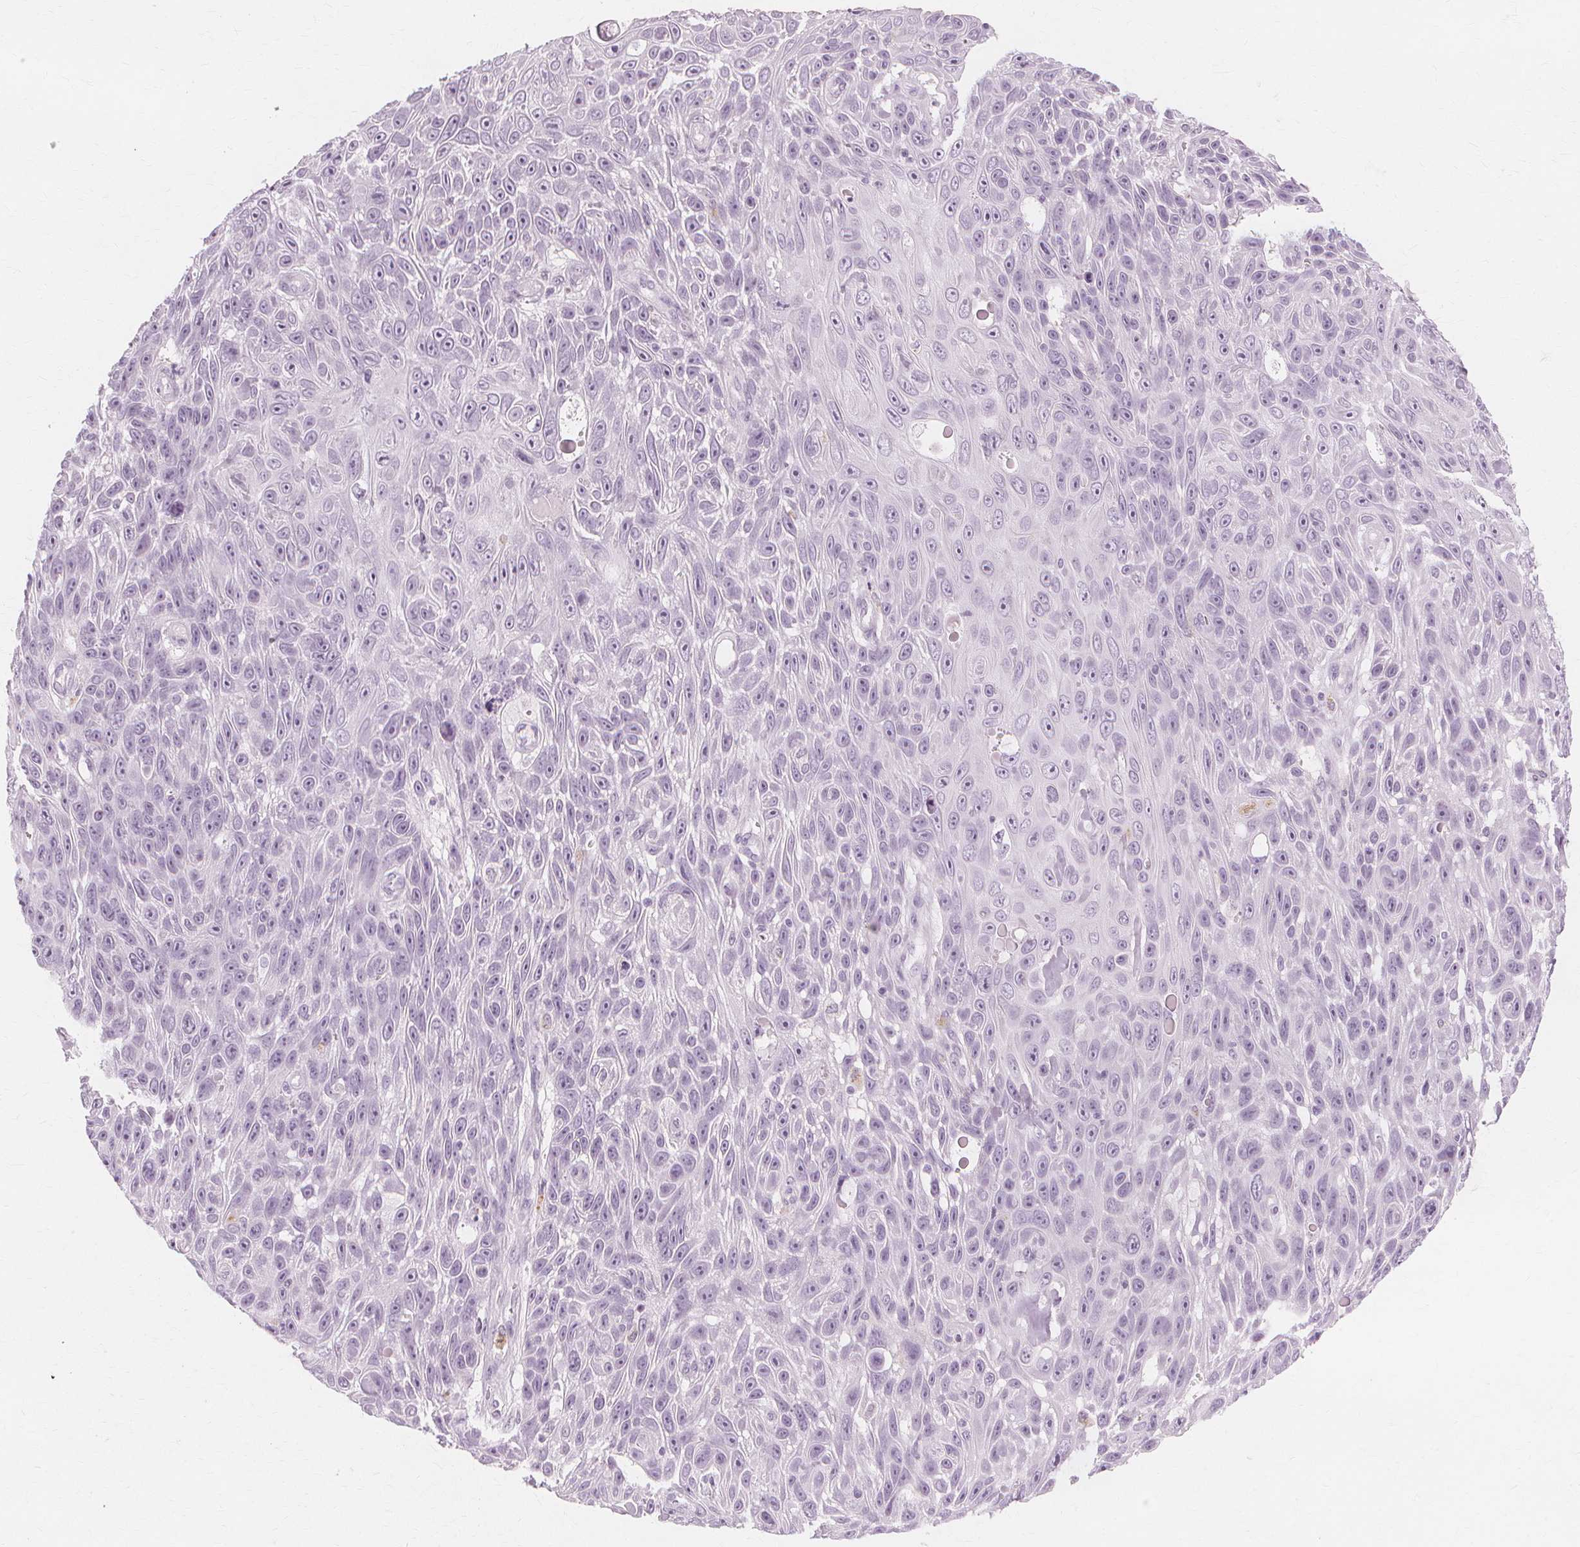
{"staining": {"intensity": "negative", "quantity": "none", "location": "none"}, "tissue": "skin cancer", "cell_type": "Tumor cells", "image_type": "cancer", "snomed": [{"axis": "morphology", "description": "Squamous cell carcinoma, NOS"}, {"axis": "topography", "description": "Skin"}], "caption": "This is an IHC micrograph of human skin cancer. There is no positivity in tumor cells.", "gene": "TFF1", "patient": {"sex": "male", "age": 82}}